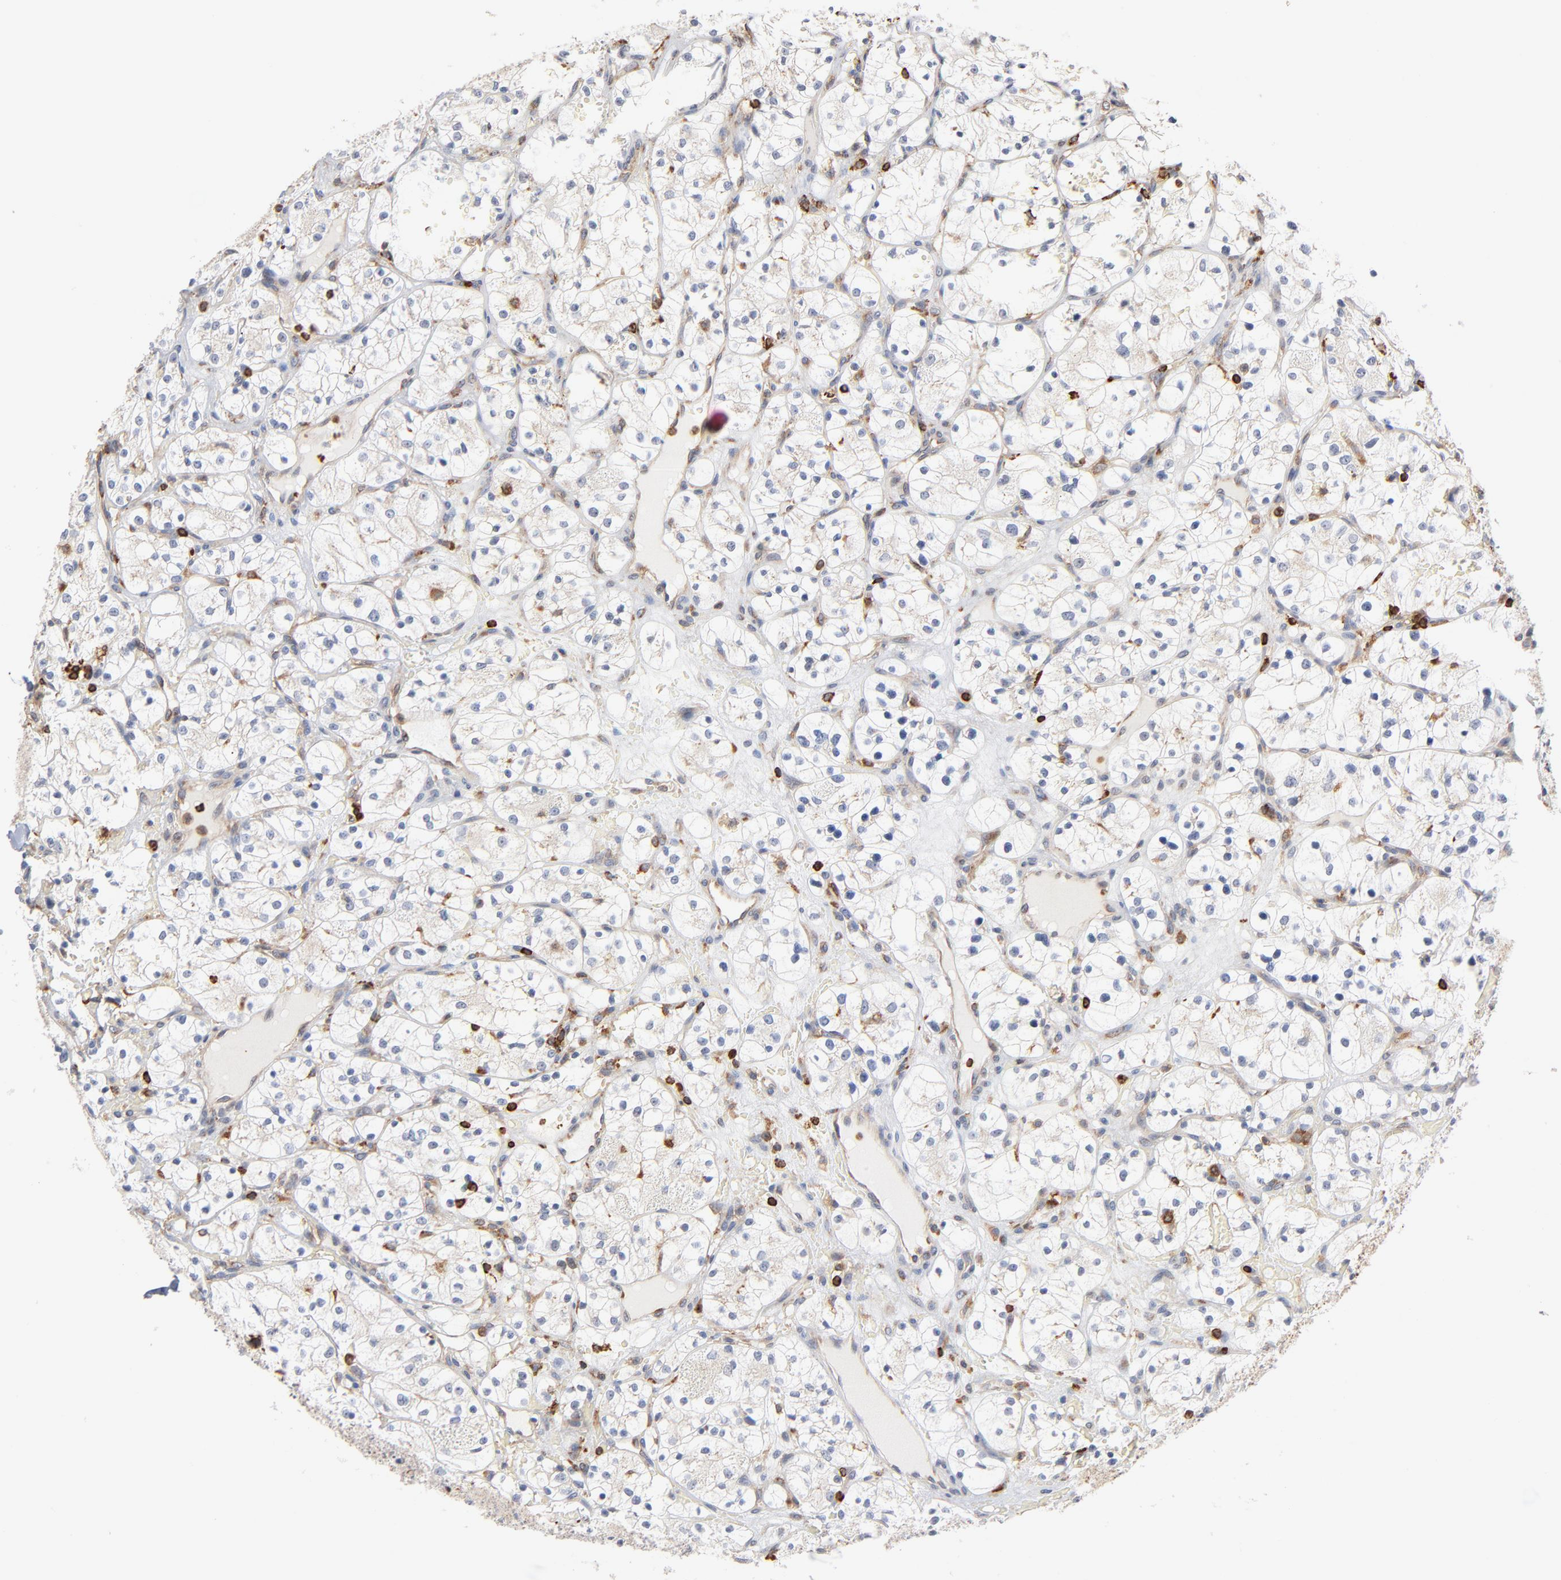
{"staining": {"intensity": "negative", "quantity": "none", "location": "none"}, "tissue": "renal cancer", "cell_type": "Tumor cells", "image_type": "cancer", "snomed": [{"axis": "morphology", "description": "Adenocarcinoma, NOS"}, {"axis": "topography", "description": "Kidney"}], "caption": "A micrograph of renal cancer stained for a protein shows no brown staining in tumor cells.", "gene": "SH3KBP1", "patient": {"sex": "female", "age": 60}}